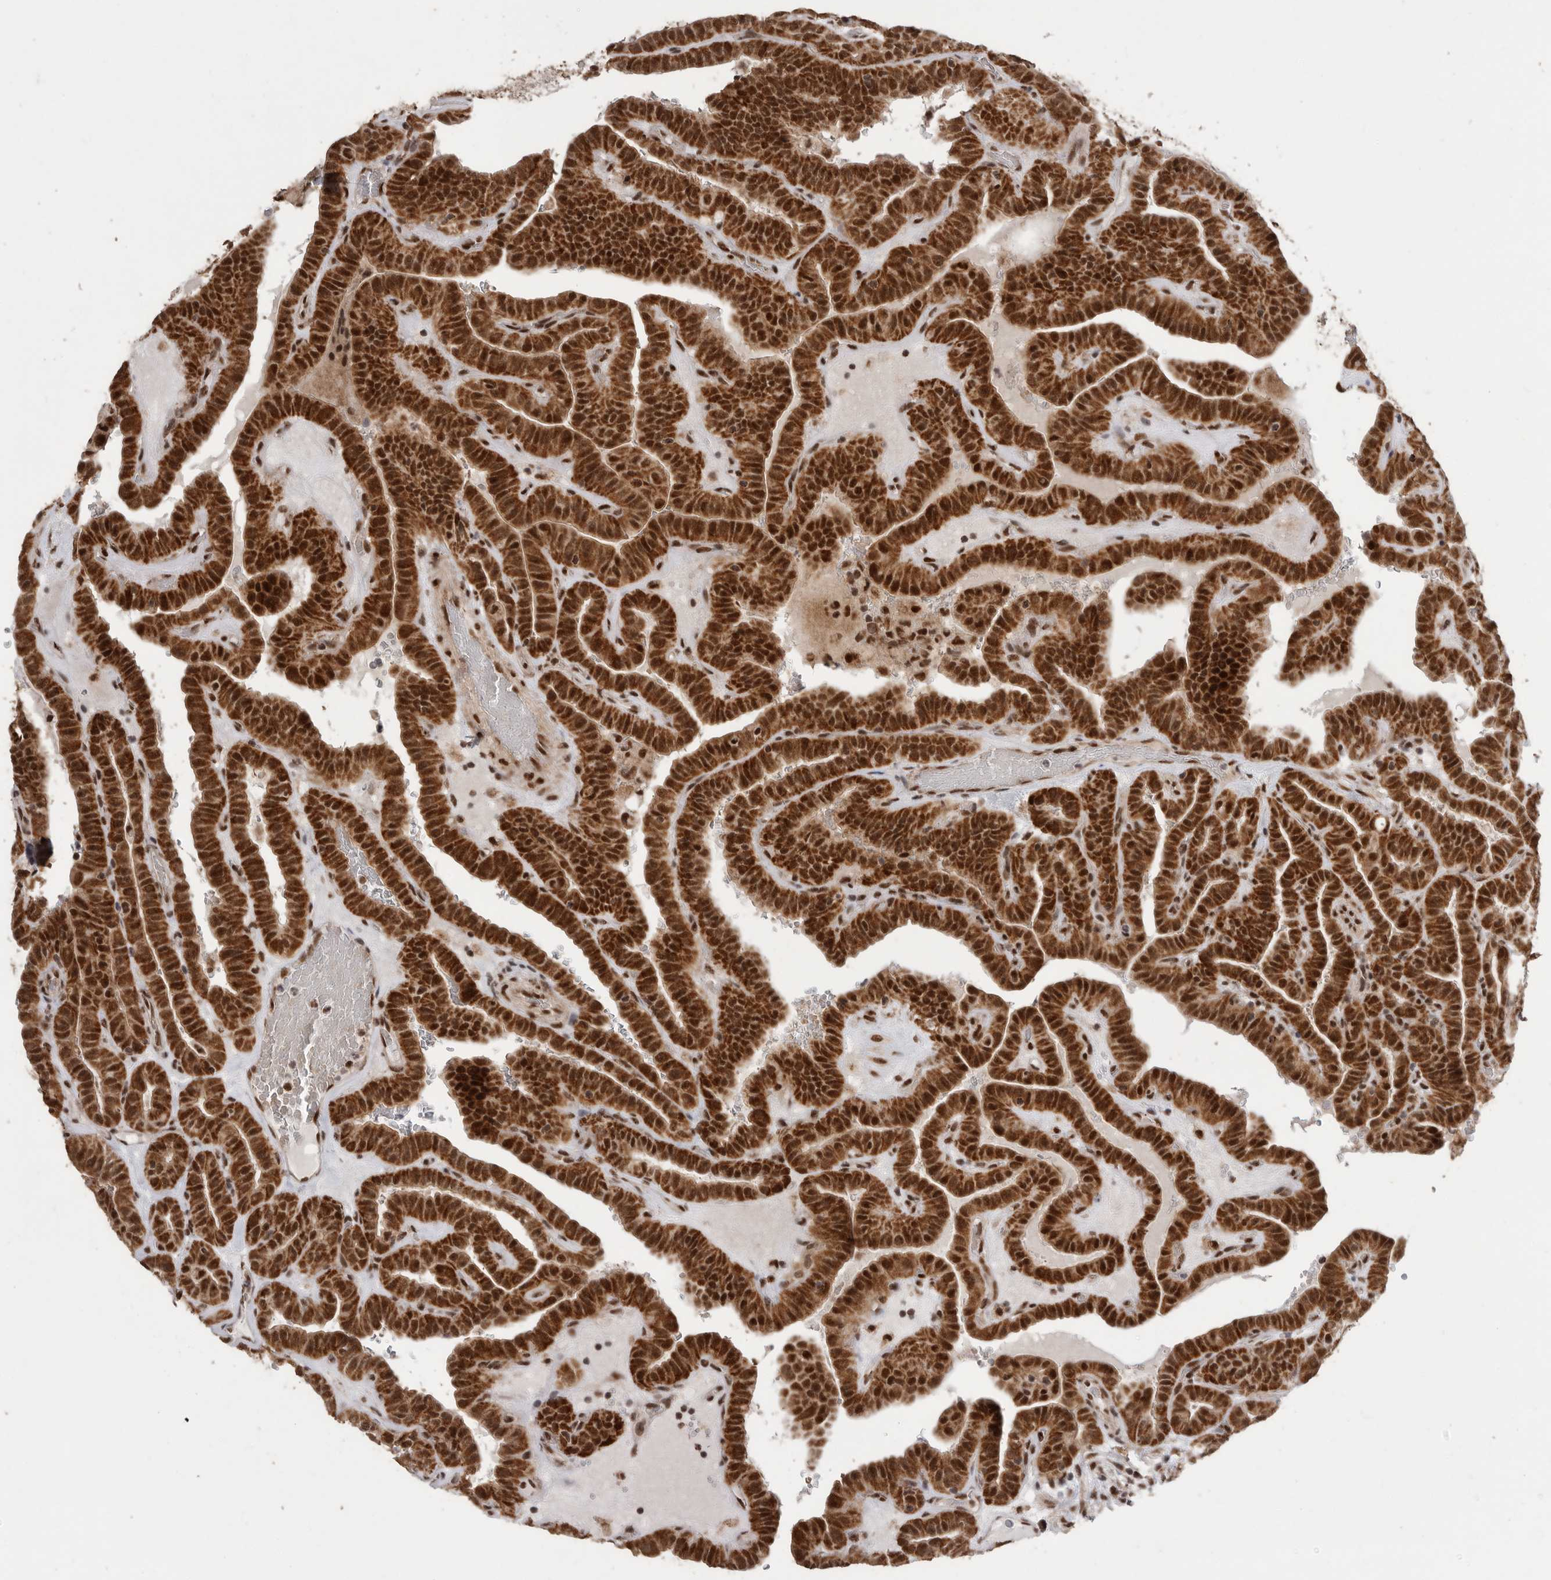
{"staining": {"intensity": "strong", "quantity": ">75%", "location": "cytoplasmic/membranous,nuclear"}, "tissue": "thyroid cancer", "cell_type": "Tumor cells", "image_type": "cancer", "snomed": [{"axis": "morphology", "description": "Papillary adenocarcinoma, NOS"}, {"axis": "topography", "description": "Thyroid gland"}], "caption": "This micrograph exhibits IHC staining of thyroid papillary adenocarcinoma, with high strong cytoplasmic/membranous and nuclear staining in approximately >75% of tumor cells.", "gene": "PPP1R10", "patient": {"sex": "male", "age": 77}}